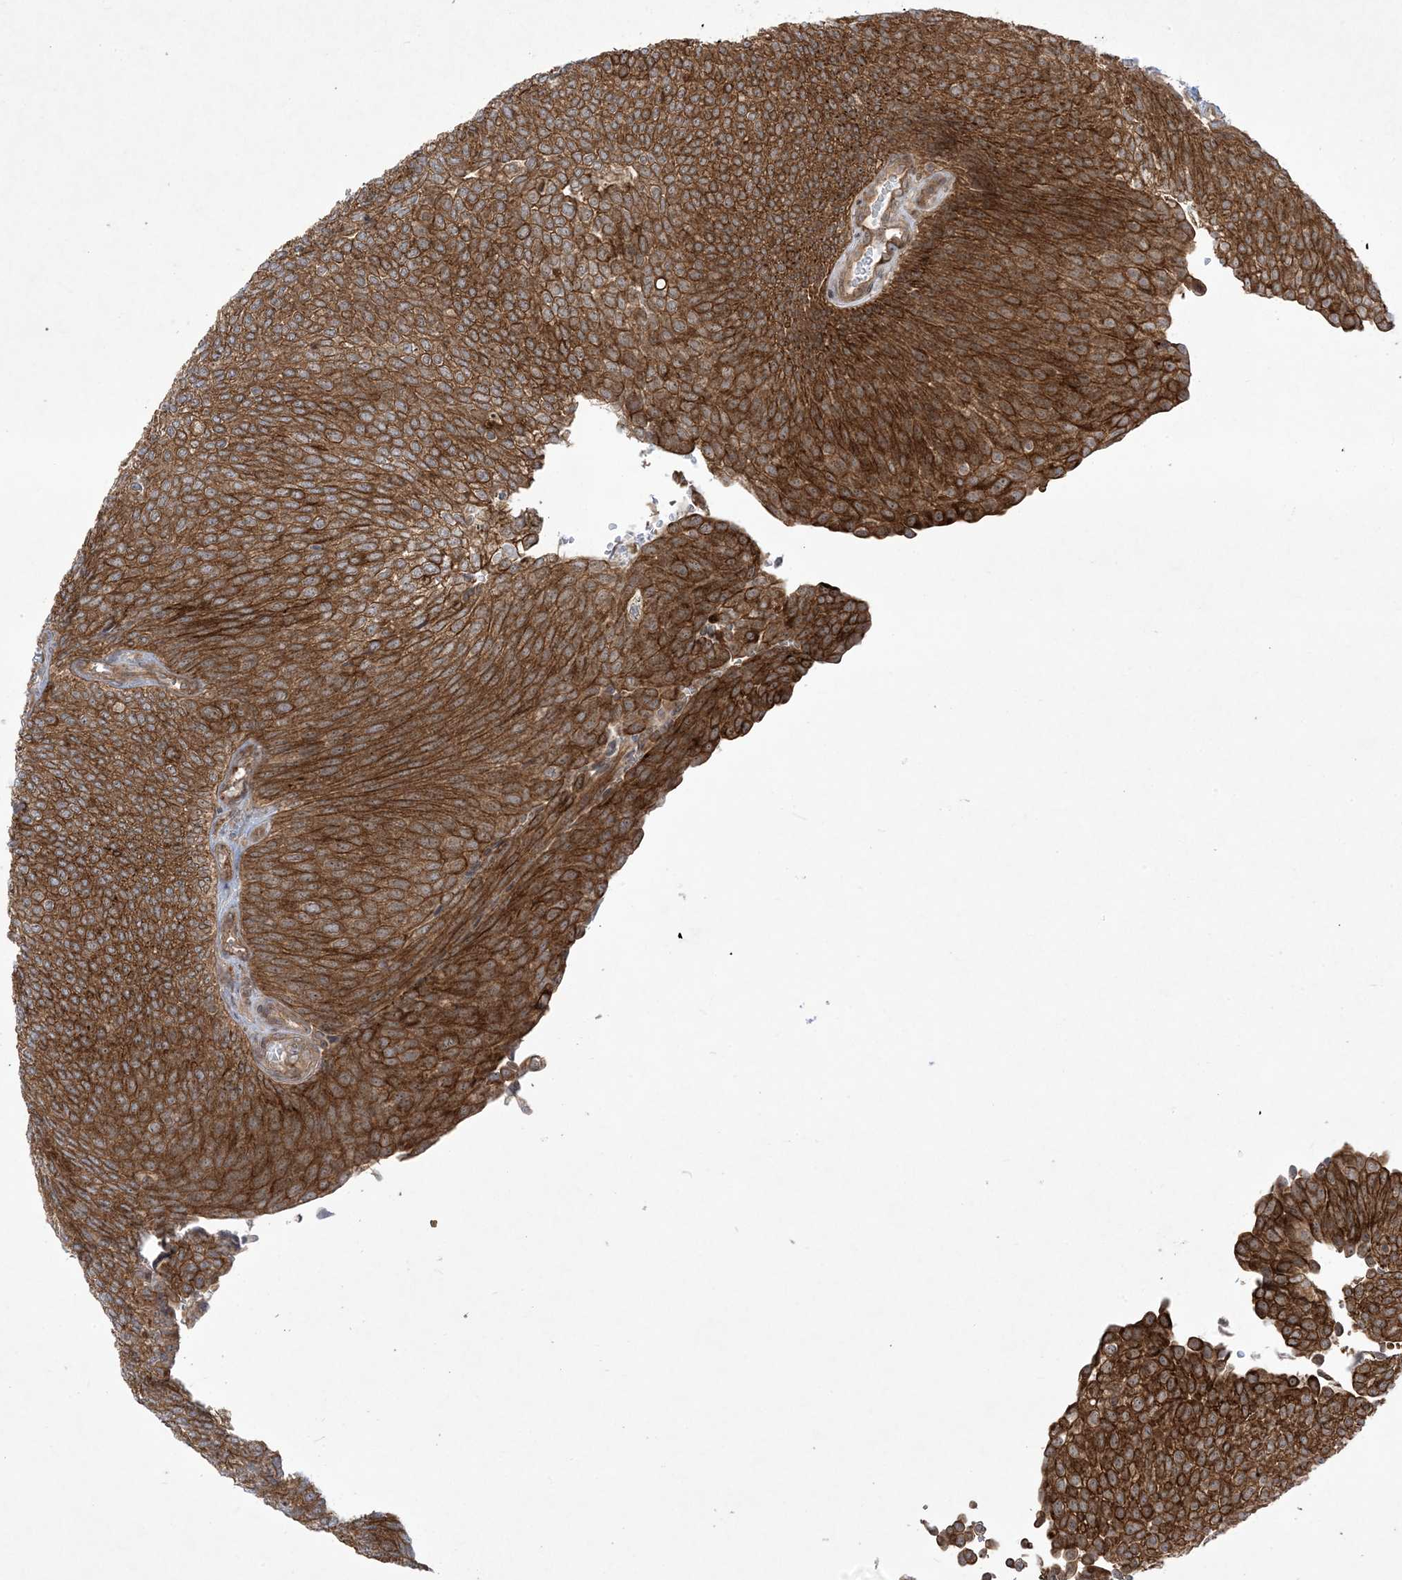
{"staining": {"intensity": "strong", "quantity": ">75%", "location": "cytoplasmic/membranous"}, "tissue": "urothelial cancer", "cell_type": "Tumor cells", "image_type": "cancer", "snomed": [{"axis": "morphology", "description": "Urothelial carcinoma, Low grade"}, {"axis": "topography", "description": "Urinary bladder"}], "caption": "IHC image of urothelial cancer stained for a protein (brown), which shows high levels of strong cytoplasmic/membranous staining in about >75% of tumor cells.", "gene": "SOGA3", "patient": {"sex": "female", "age": 79}}